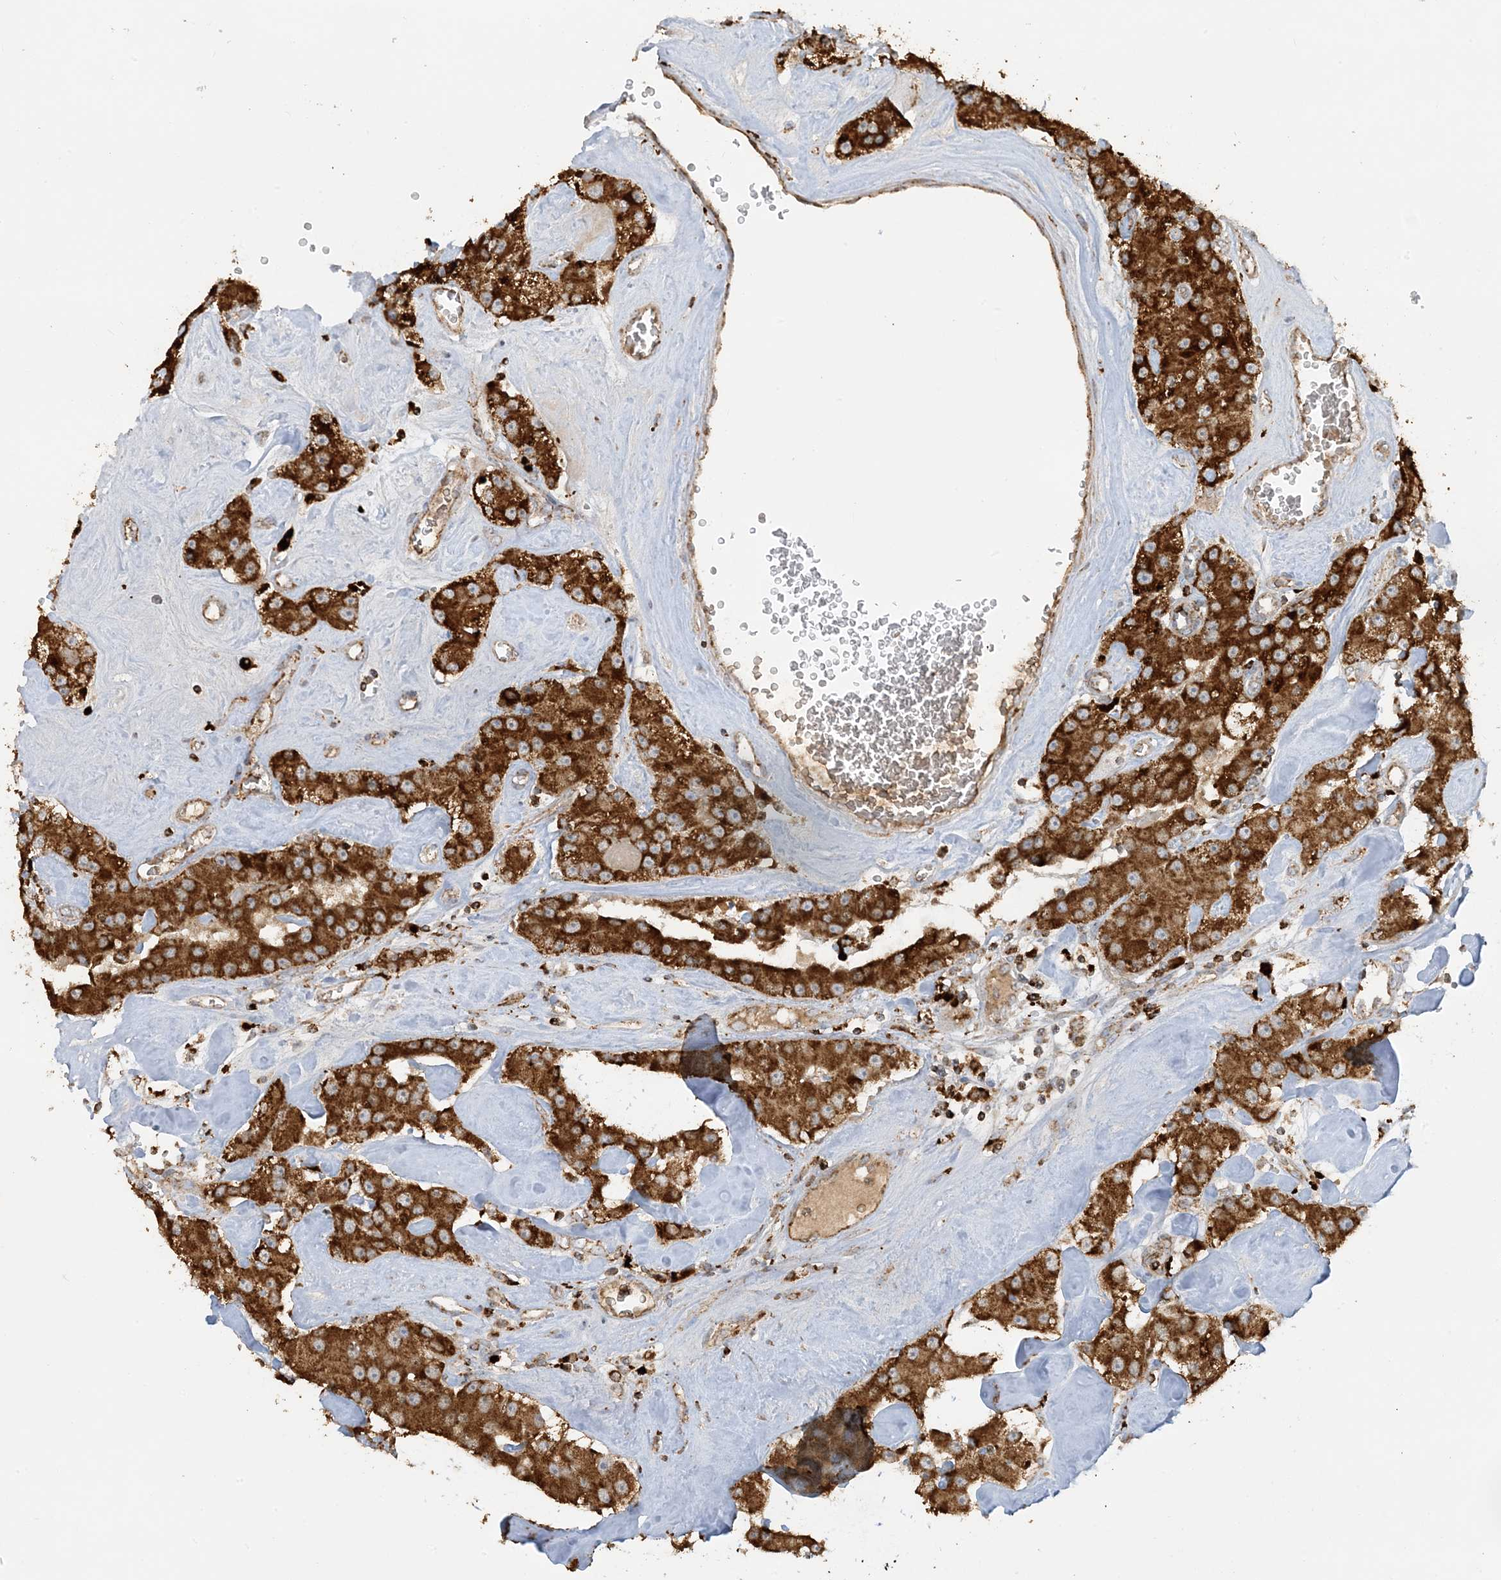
{"staining": {"intensity": "strong", "quantity": ">75%", "location": "cytoplasmic/membranous"}, "tissue": "carcinoid", "cell_type": "Tumor cells", "image_type": "cancer", "snomed": [{"axis": "morphology", "description": "Carcinoid, malignant, NOS"}, {"axis": "topography", "description": "Pancreas"}], "caption": "Immunohistochemical staining of malignant carcinoid shows high levels of strong cytoplasmic/membranous positivity in approximately >75% of tumor cells. The staining was performed using DAB, with brown indicating positive protein expression. Nuclei are stained blue with hematoxylin.", "gene": "AGA", "patient": {"sex": "male", "age": 41}}